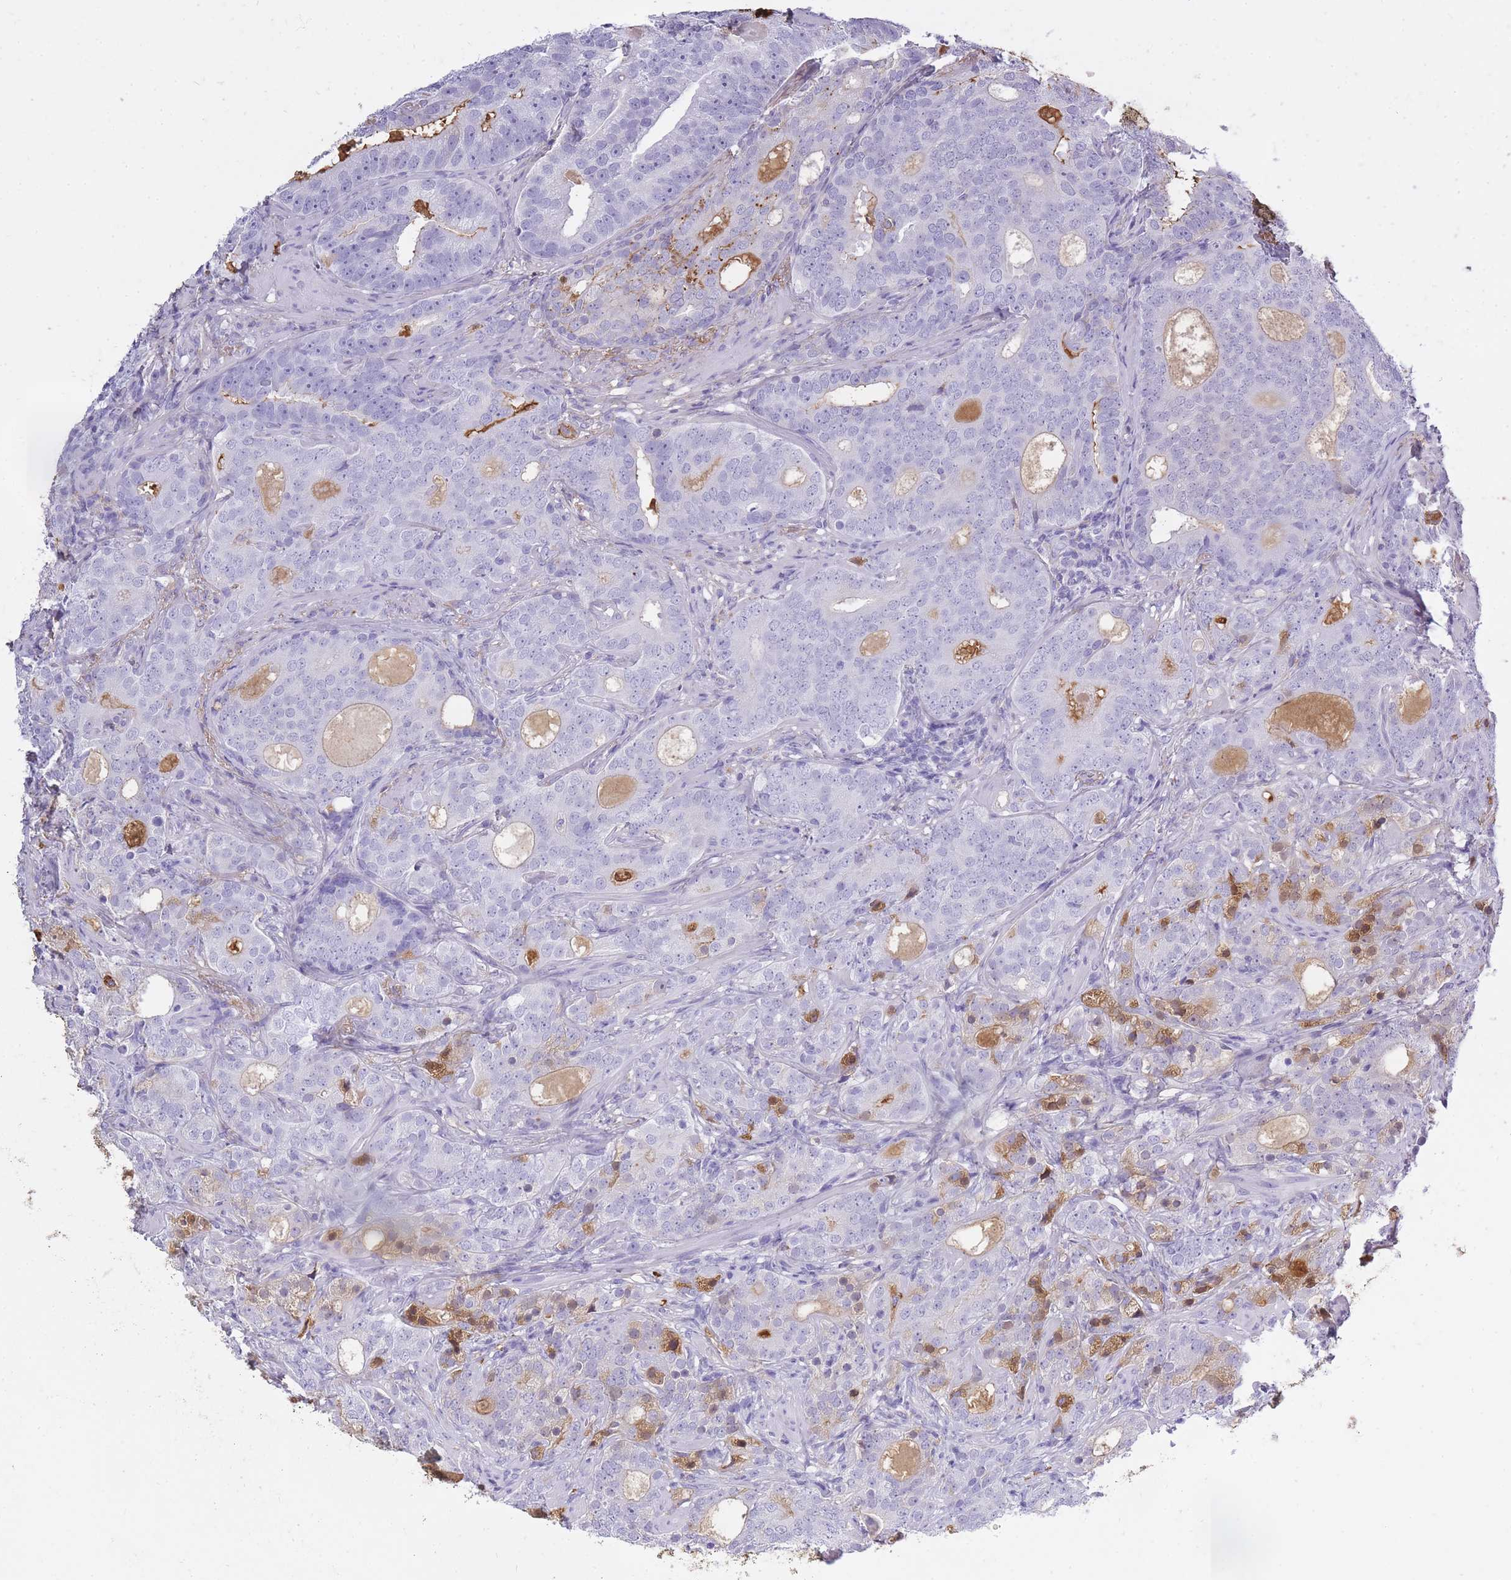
{"staining": {"intensity": "negative", "quantity": "none", "location": "none"}, "tissue": "prostate cancer", "cell_type": "Tumor cells", "image_type": "cancer", "snomed": [{"axis": "morphology", "description": "Adenocarcinoma, High grade"}, {"axis": "topography", "description": "Prostate"}], "caption": "Immunohistochemistry (IHC) of human prostate high-grade adenocarcinoma demonstrates no expression in tumor cells.", "gene": "IGKV1D-42", "patient": {"sex": "male", "age": 64}}